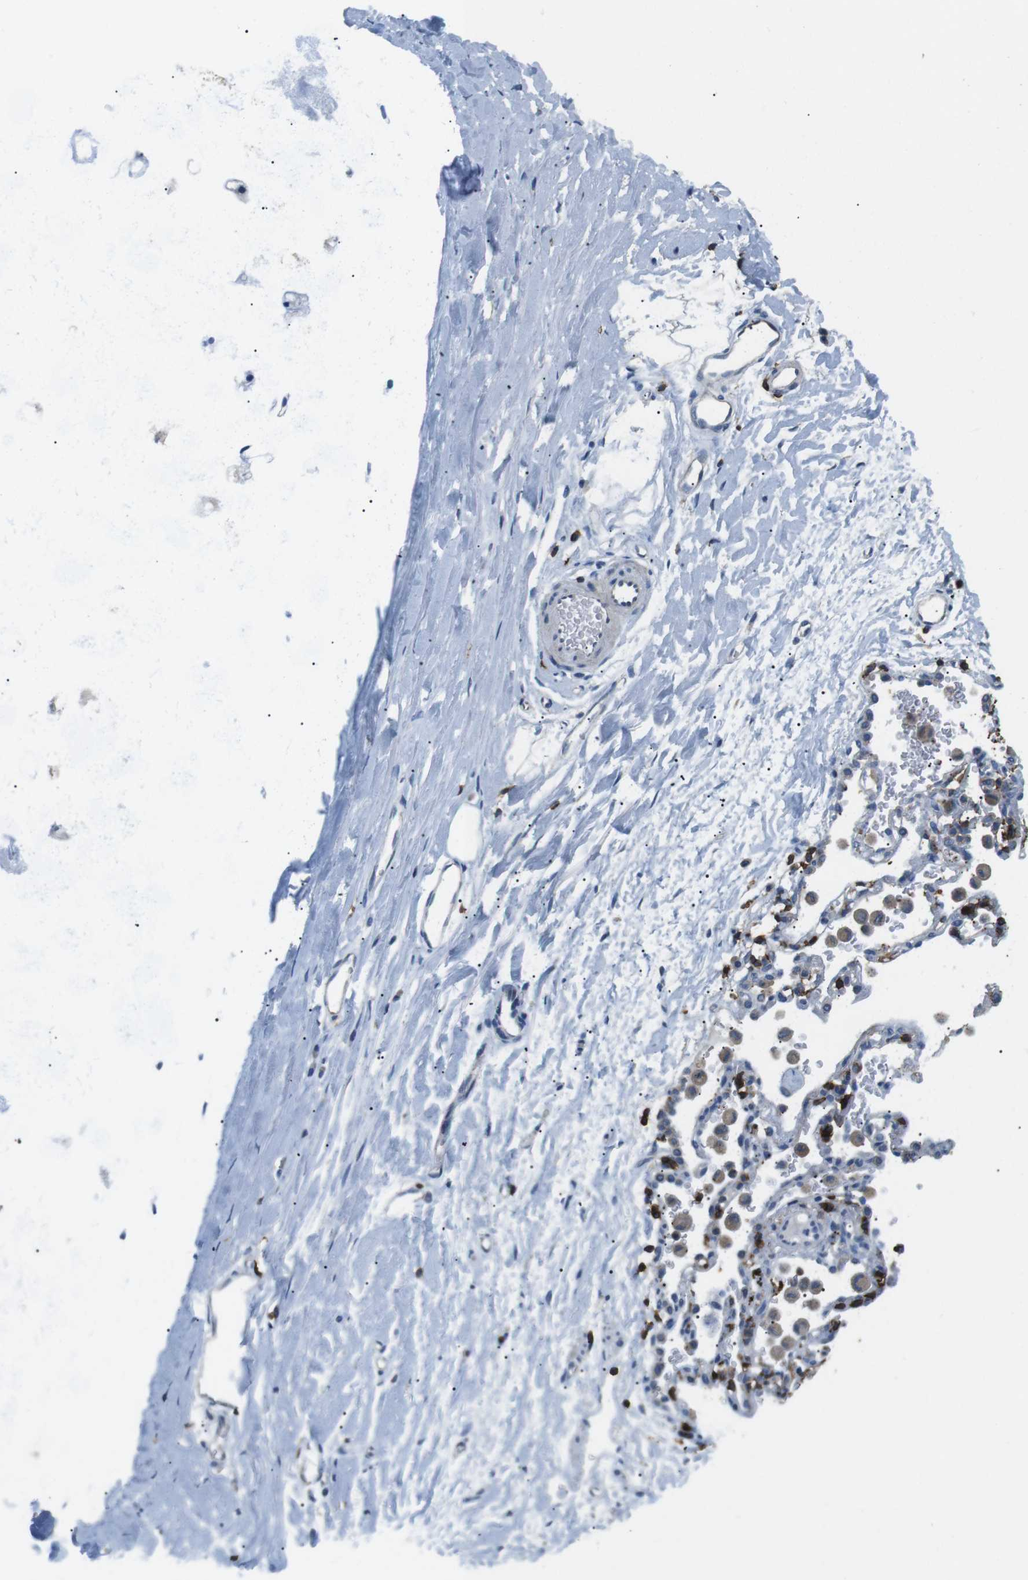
{"staining": {"intensity": "weak", "quantity": "25%-75%", "location": "cytoplasmic/membranous"}, "tissue": "adipose tissue", "cell_type": "Adipocytes", "image_type": "normal", "snomed": [{"axis": "morphology", "description": "Normal tissue, NOS"}, {"axis": "topography", "description": "Cartilage tissue"}, {"axis": "topography", "description": "Bronchus"}], "caption": "IHC photomicrograph of benign human adipose tissue stained for a protein (brown), which demonstrates low levels of weak cytoplasmic/membranous expression in about 25%-75% of adipocytes.", "gene": "CD6", "patient": {"sex": "female", "age": 53}}